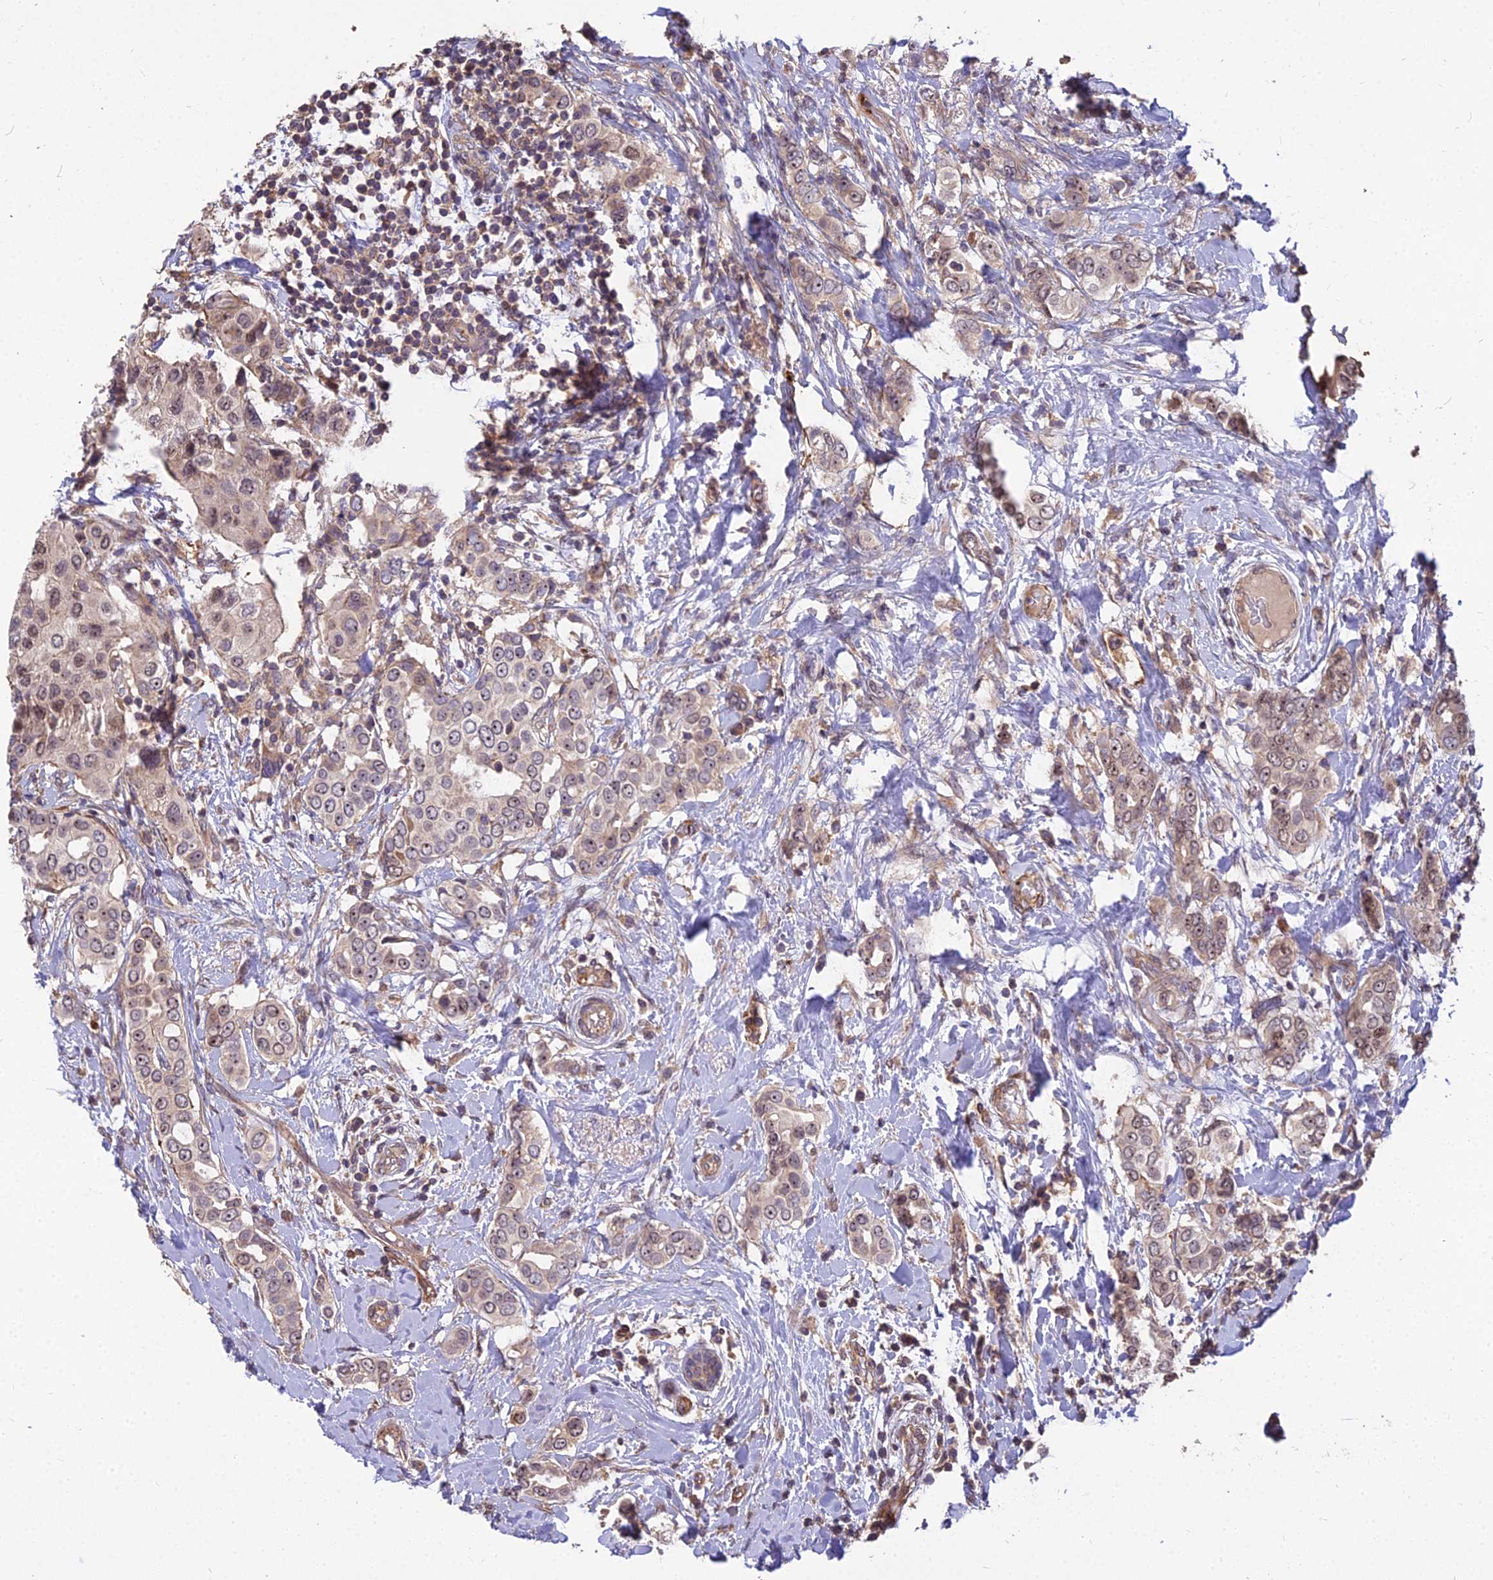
{"staining": {"intensity": "weak", "quantity": "25%-75%", "location": "cytoplasmic/membranous,nuclear"}, "tissue": "breast cancer", "cell_type": "Tumor cells", "image_type": "cancer", "snomed": [{"axis": "morphology", "description": "Lobular carcinoma"}, {"axis": "topography", "description": "Breast"}], "caption": "There is low levels of weak cytoplasmic/membranous and nuclear expression in tumor cells of lobular carcinoma (breast), as demonstrated by immunohistochemical staining (brown color).", "gene": "TCEA3", "patient": {"sex": "female", "age": 51}}